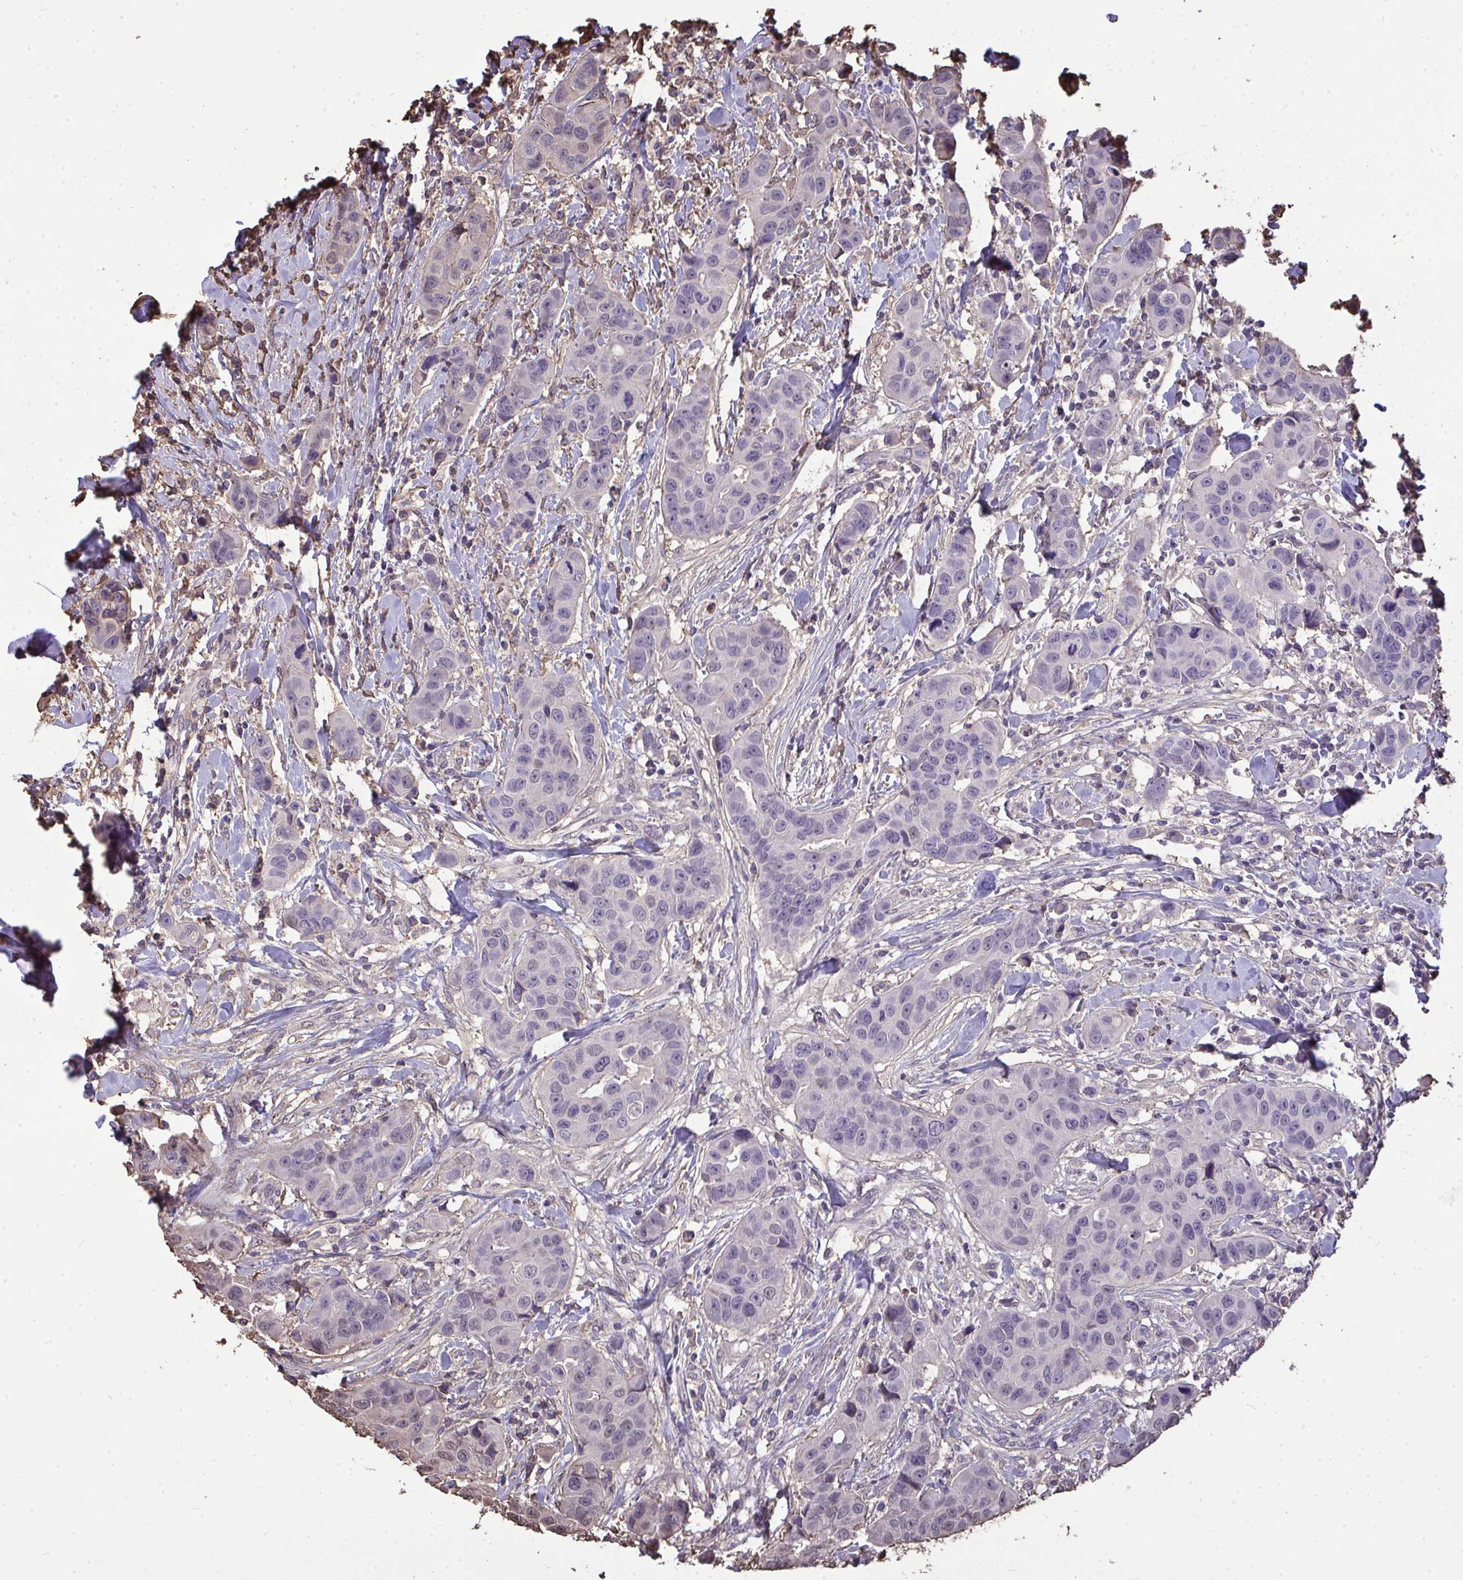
{"staining": {"intensity": "negative", "quantity": "none", "location": "none"}, "tissue": "breast cancer", "cell_type": "Tumor cells", "image_type": "cancer", "snomed": [{"axis": "morphology", "description": "Duct carcinoma"}, {"axis": "topography", "description": "Breast"}], "caption": "Tumor cells show no significant expression in breast cancer (intraductal carcinoma). The staining is performed using DAB brown chromogen with nuclei counter-stained in using hematoxylin.", "gene": "ANXA5", "patient": {"sex": "female", "age": 24}}